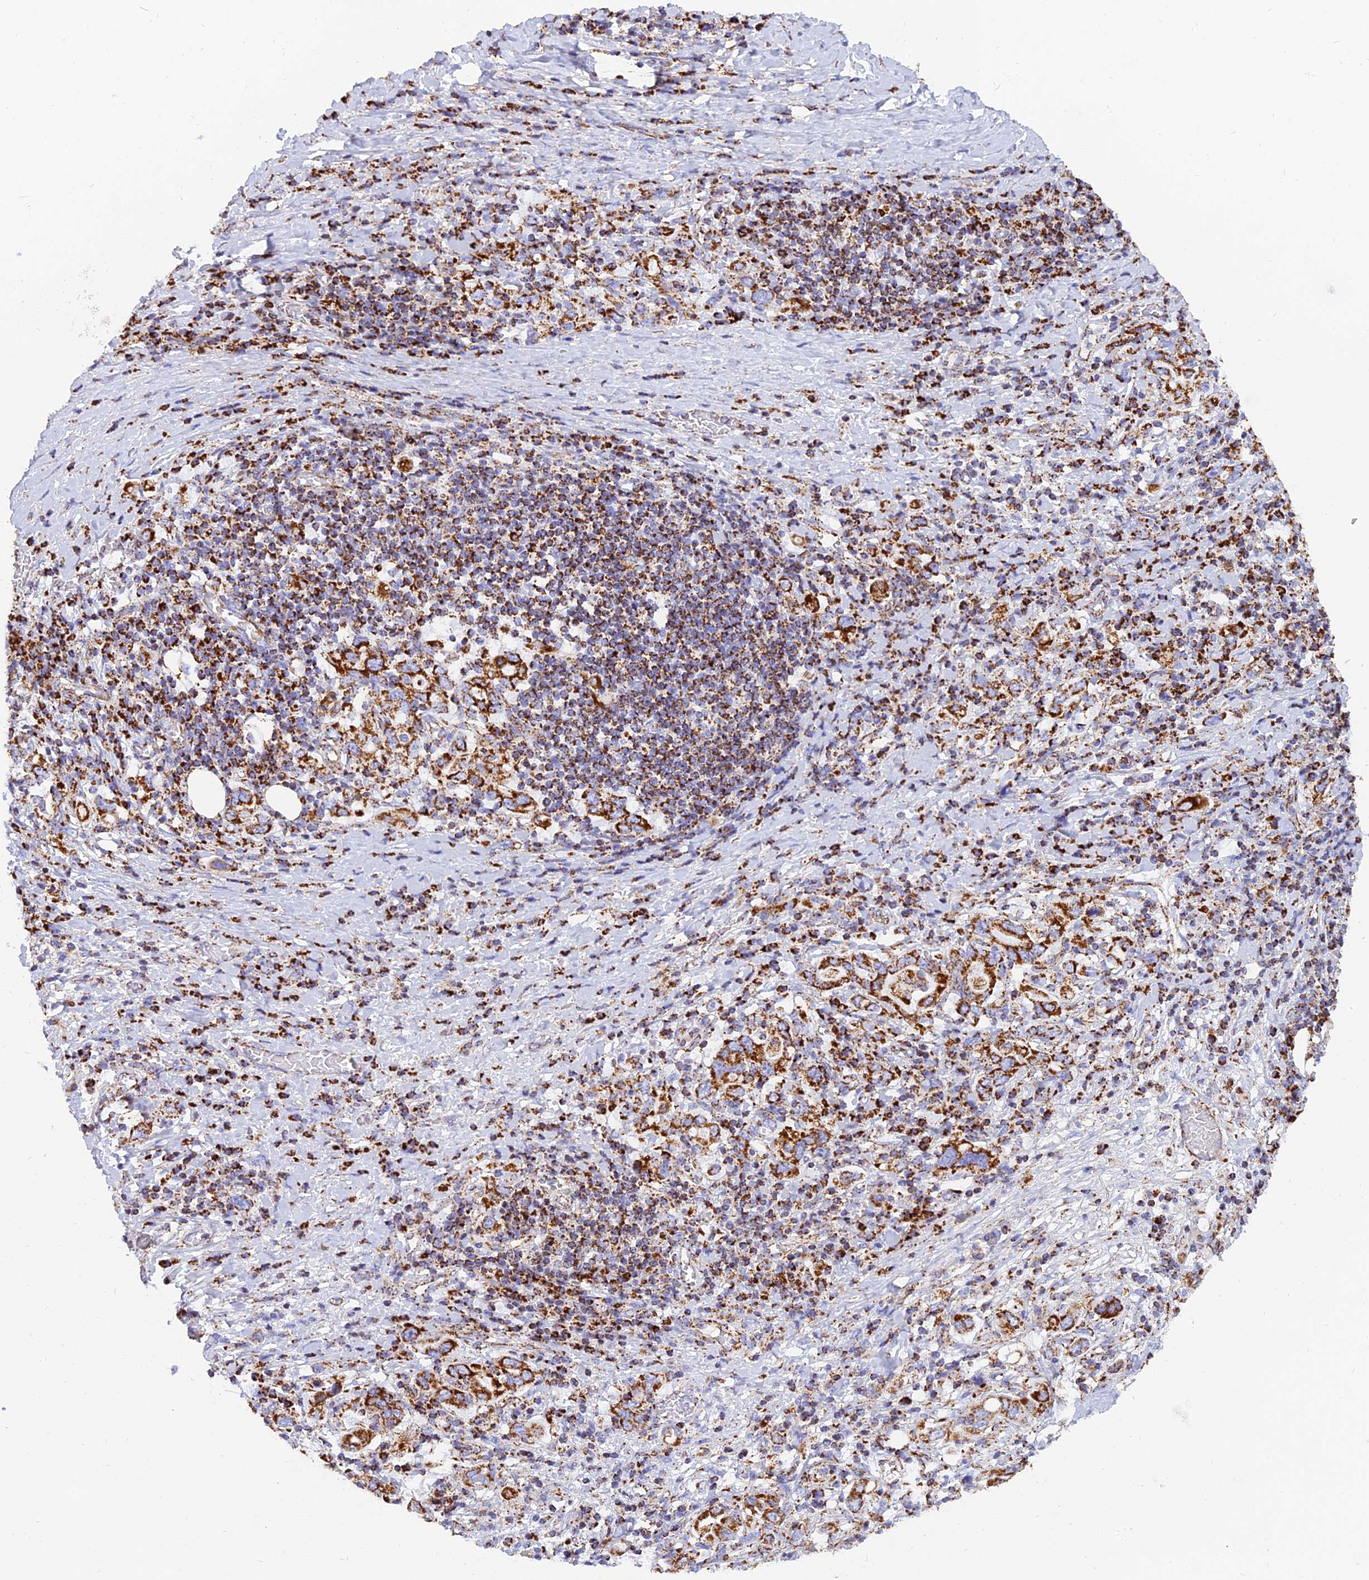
{"staining": {"intensity": "strong", "quantity": ">75%", "location": "cytoplasmic/membranous"}, "tissue": "stomach cancer", "cell_type": "Tumor cells", "image_type": "cancer", "snomed": [{"axis": "morphology", "description": "Adenocarcinoma, NOS"}, {"axis": "topography", "description": "Stomach, upper"}, {"axis": "topography", "description": "Stomach"}], "caption": "This is an image of IHC staining of stomach adenocarcinoma, which shows strong positivity in the cytoplasmic/membranous of tumor cells.", "gene": "NDUFB6", "patient": {"sex": "male", "age": 62}}